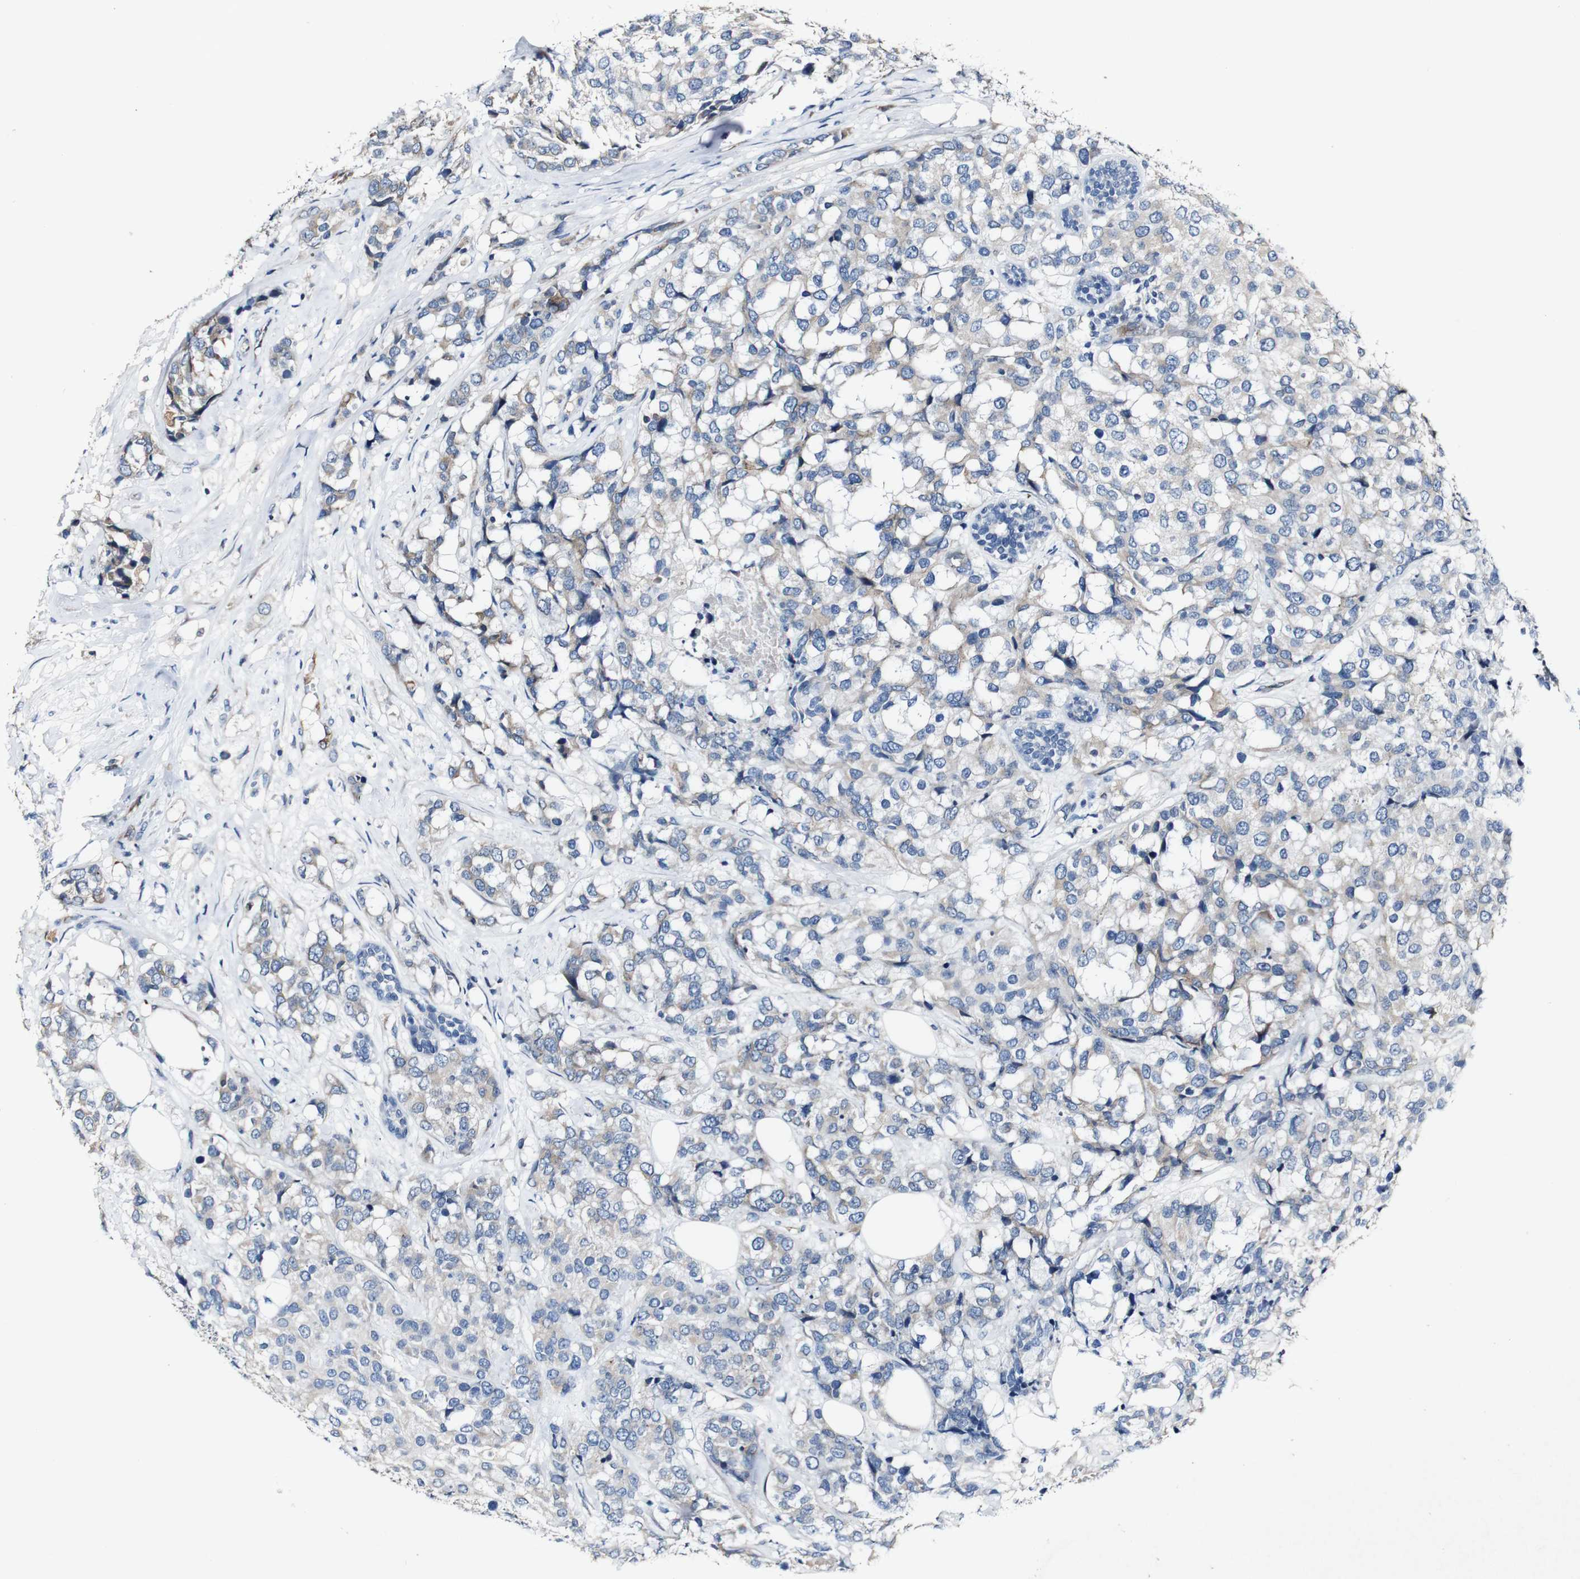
{"staining": {"intensity": "weak", "quantity": "<25%", "location": "cytoplasmic/membranous"}, "tissue": "breast cancer", "cell_type": "Tumor cells", "image_type": "cancer", "snomed": [{"axis": "morphology", "description": "Lobular carcinoma"}, {"axis": "topography", "description": "Breast"}], "caption": "Immunohistochemistry (IHC) of human lobular carcinoma (breast) displays no staining in tumor cells.", "gene": "GRAMD1A", "patient": {"sex": "female", "age": 59}}